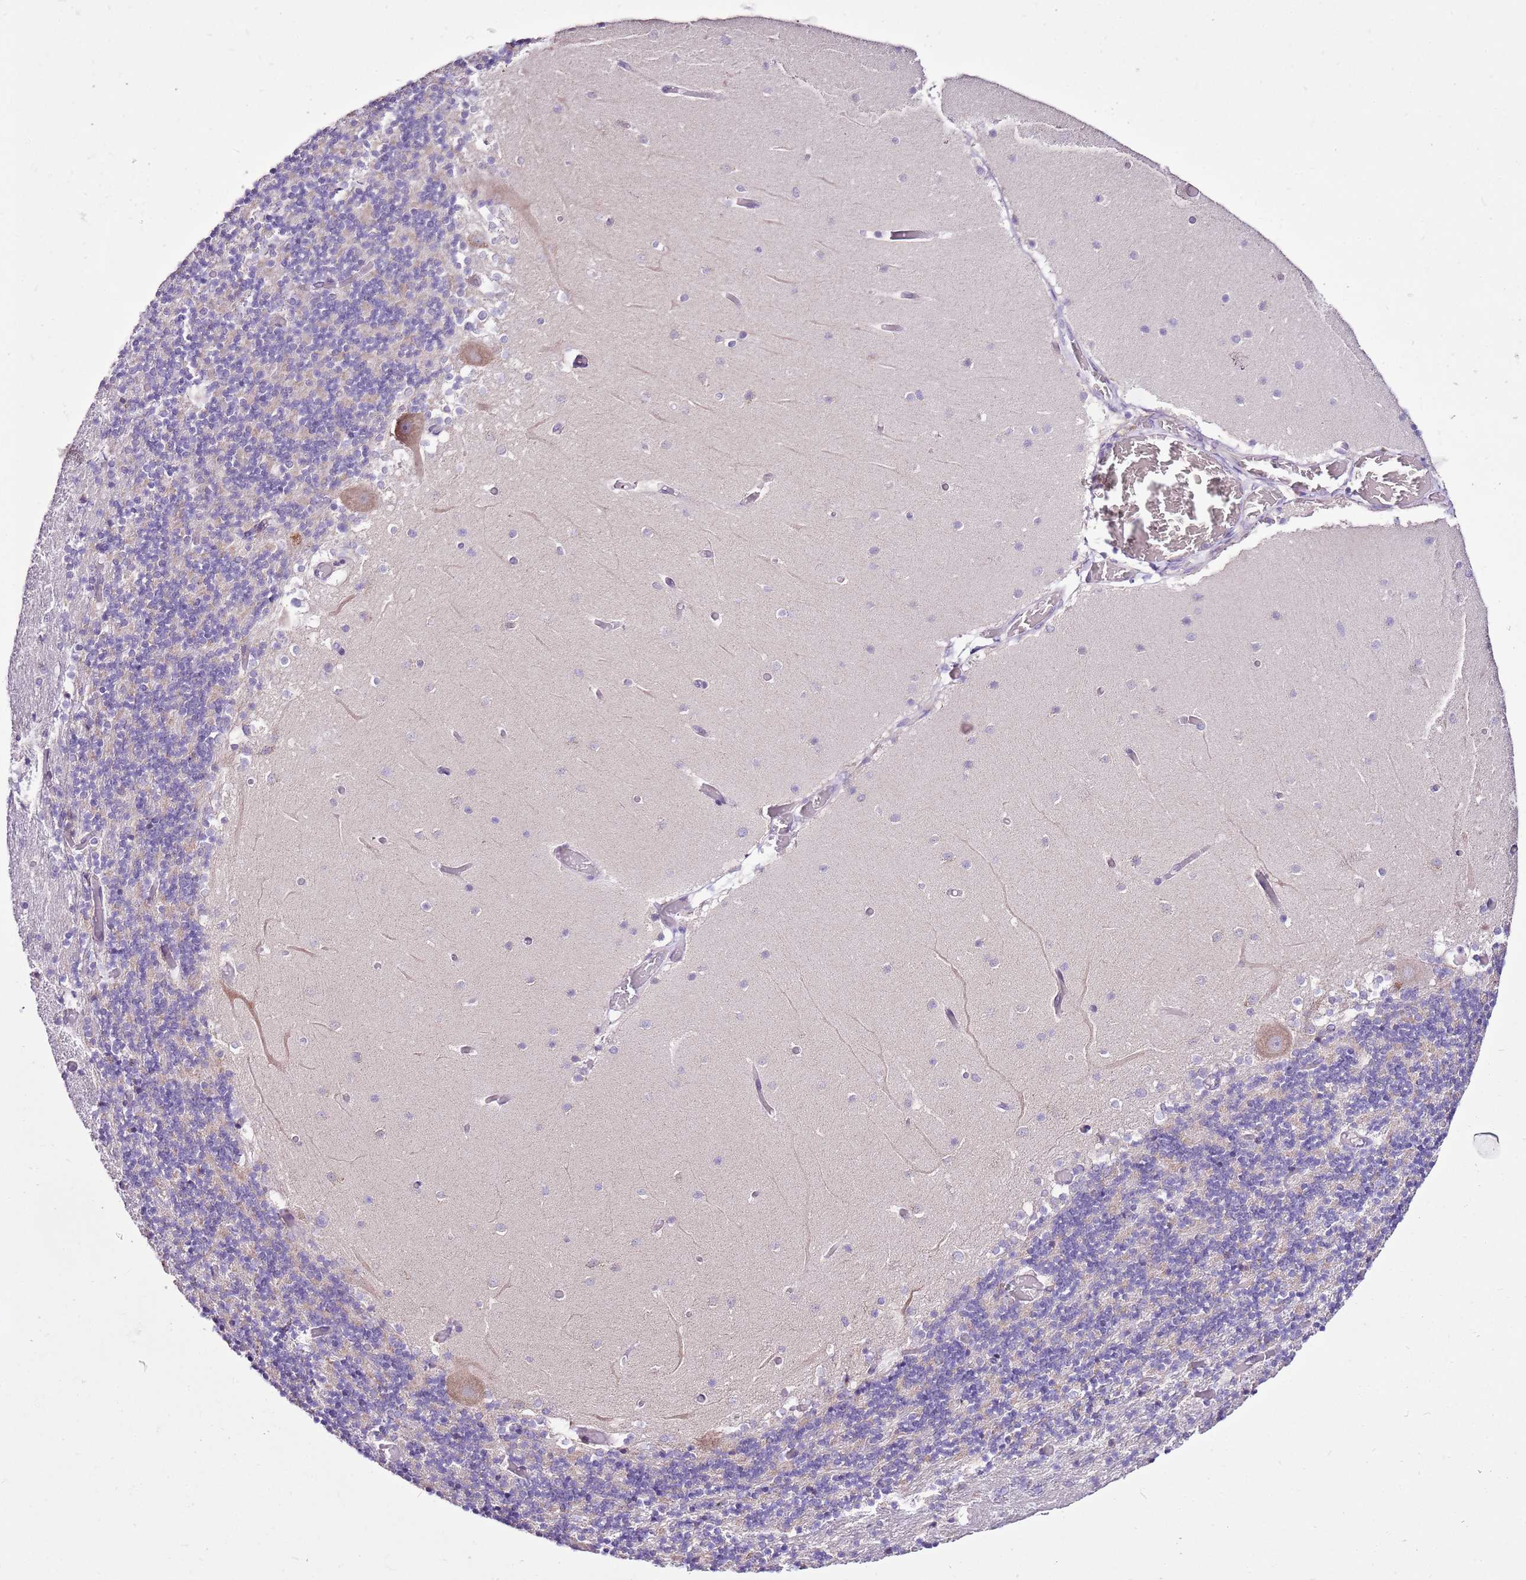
{"staining": {"intensity": "negative", "quantity": "none", "location": "none"}, "tissue": "cerebellum", "cell_type": "Cells in granular layer", "image_type": "normal", "snomed": [{"axis": "morphology", "description": "Normal tissue, NOS"}, {"axis": "topography", "description": "Cerebellum"}], "caption": "Immunohistochemistry photomicrograph of unremarkable cerebellum: human cerebellum stained with DAB shows no significant protein staining in cells in granular layer.", "gene": "MRPL36", "patient": {"sex": "female", "age": 28}}